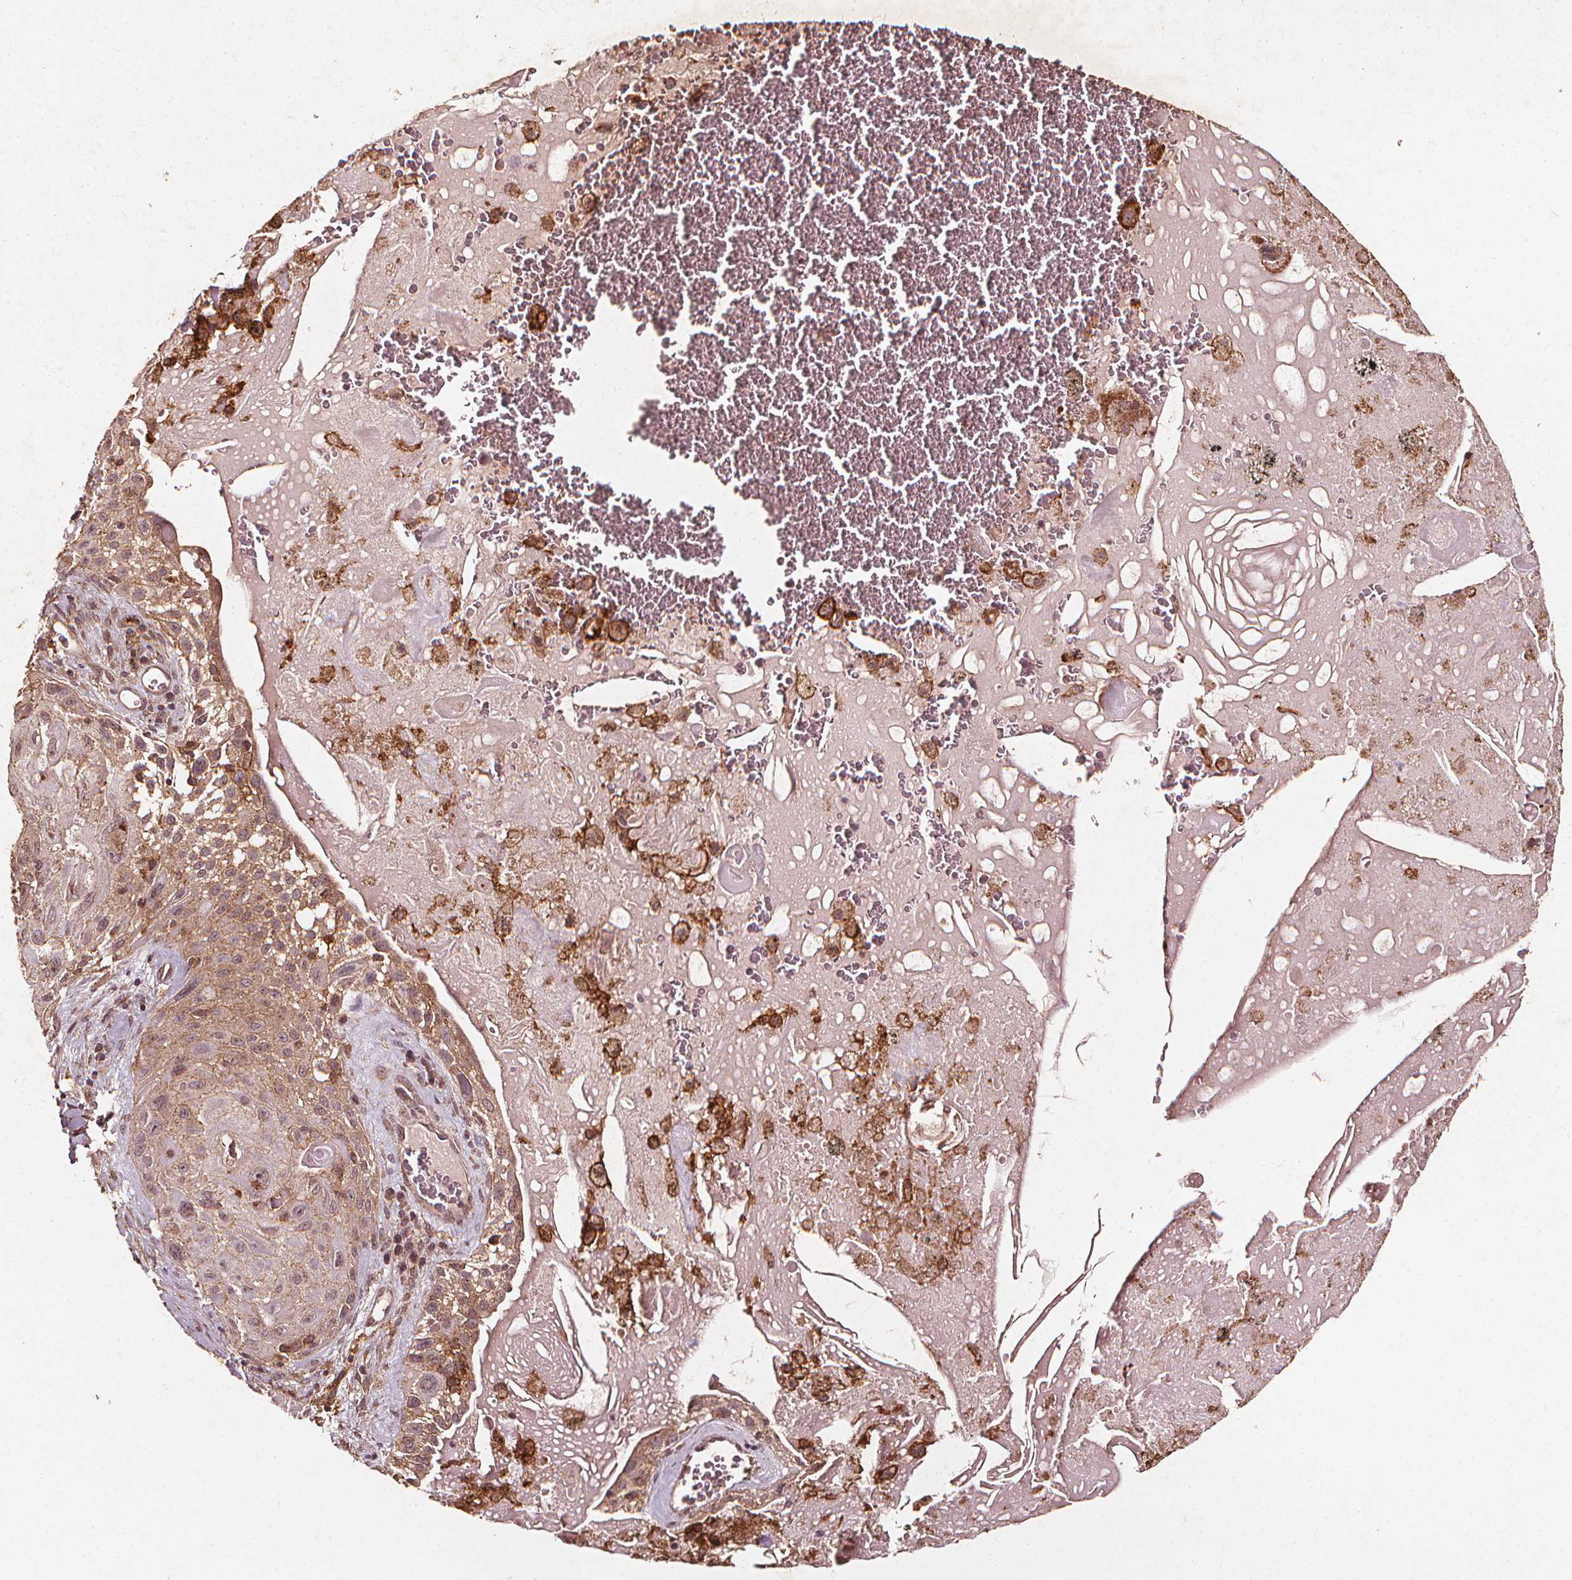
{"staining": {"intensity": "weak", "quantity": "<25%", "location": "cytoplasmic/membranous"}, "tissue": "lung cancer", "cell_type": "Tumor cells", "image_type": "cancer", "snomed": [{"axis": "morphology", "description": "Squamous cell carcinoma, NOS"}, {"axis": "topography", "description": "Lung"}], "caption": "IHC histopathology image of lung cancer (squamous cell carcinoma) stained for a protein (brown), which demonstrates no positivity in tumor cells. (DAB IHC with hematoxylin counter stain).", "gene": "ABCA1", "patient": {"sex": "male", "age": 79}}